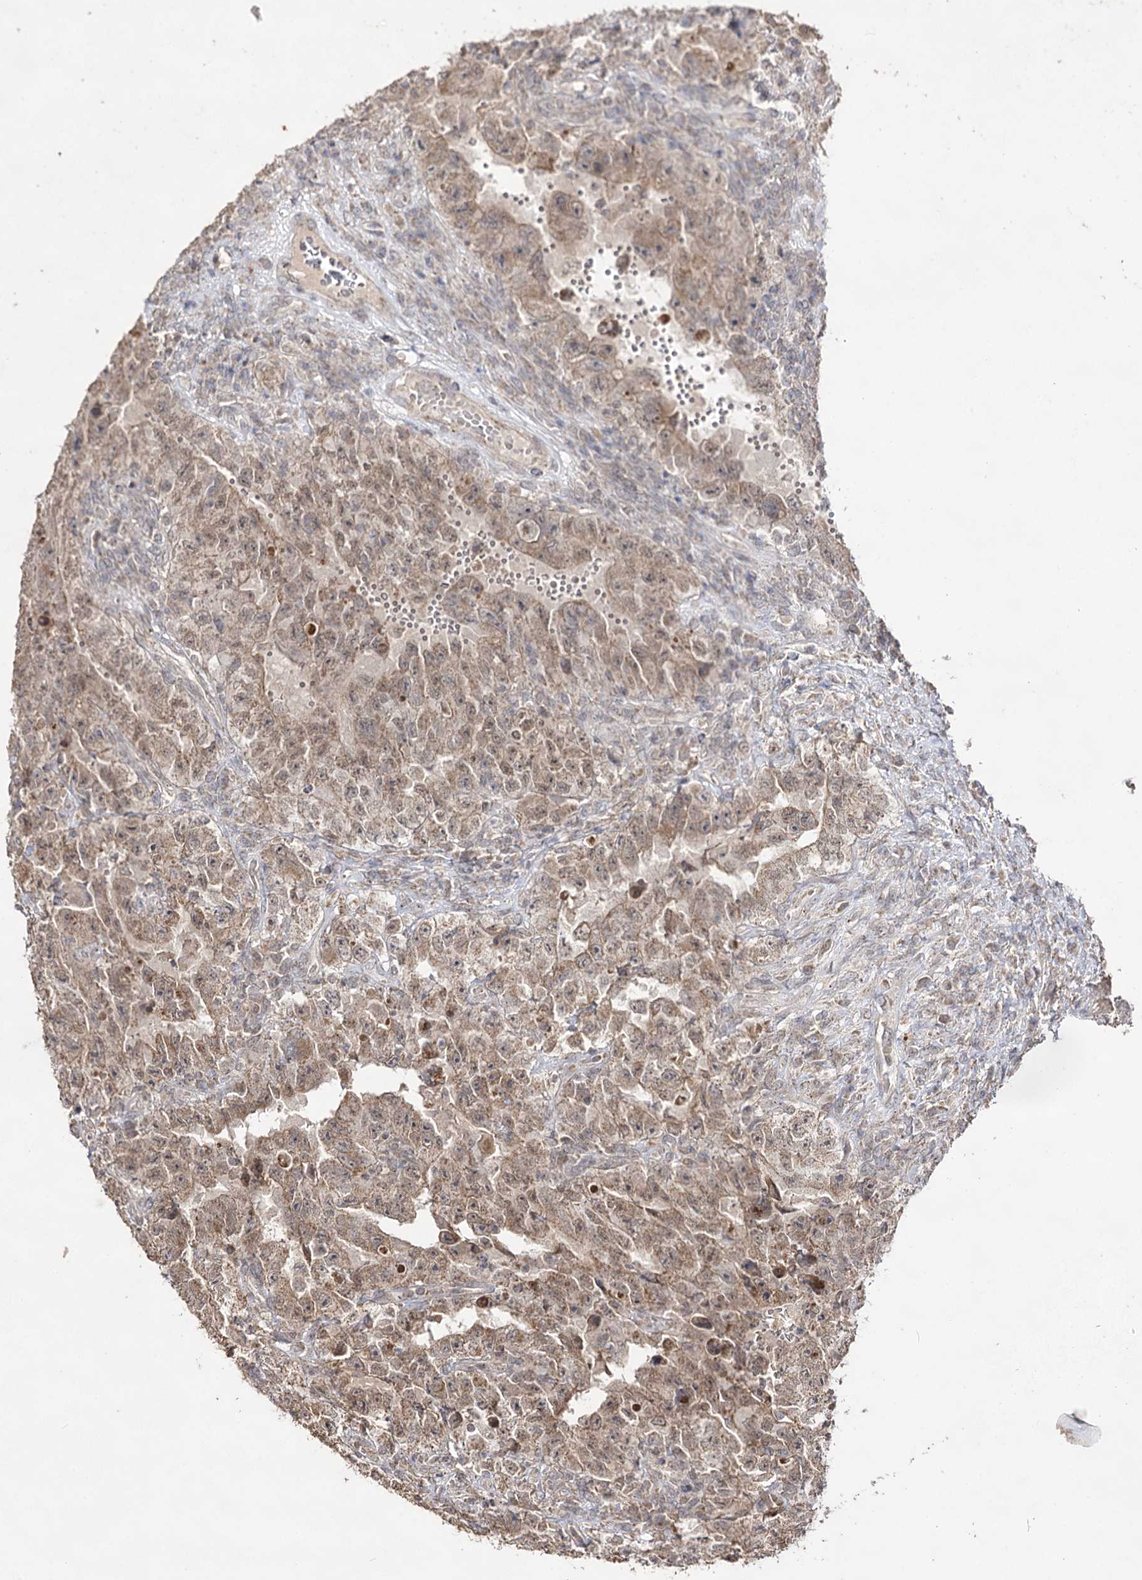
{"staining": {"intensity": "moderate", "quantity": ">75%", "location": "cytoplasmic/membranous,nuclear"}, "tissue": "testis cancer", "cell_type": "Tumor cells", "image_type": "cancer", "snomed": [{"axis": "morphology", "description": "Carcinoma, Embryonal, NOS"}, {"axis": "topography", "description": "Testis"}], "caption": "A micrograph of human testis embryonal carcinoma stained for a protein shows moderate cytoplasmic/membranous and nuclear brown staining in tumor cells. (brown staining indicates protein expression, while blue staining denotes nuclei).", "gene": "ACTR6", "patient": {"sex": "male", "age": 26}}